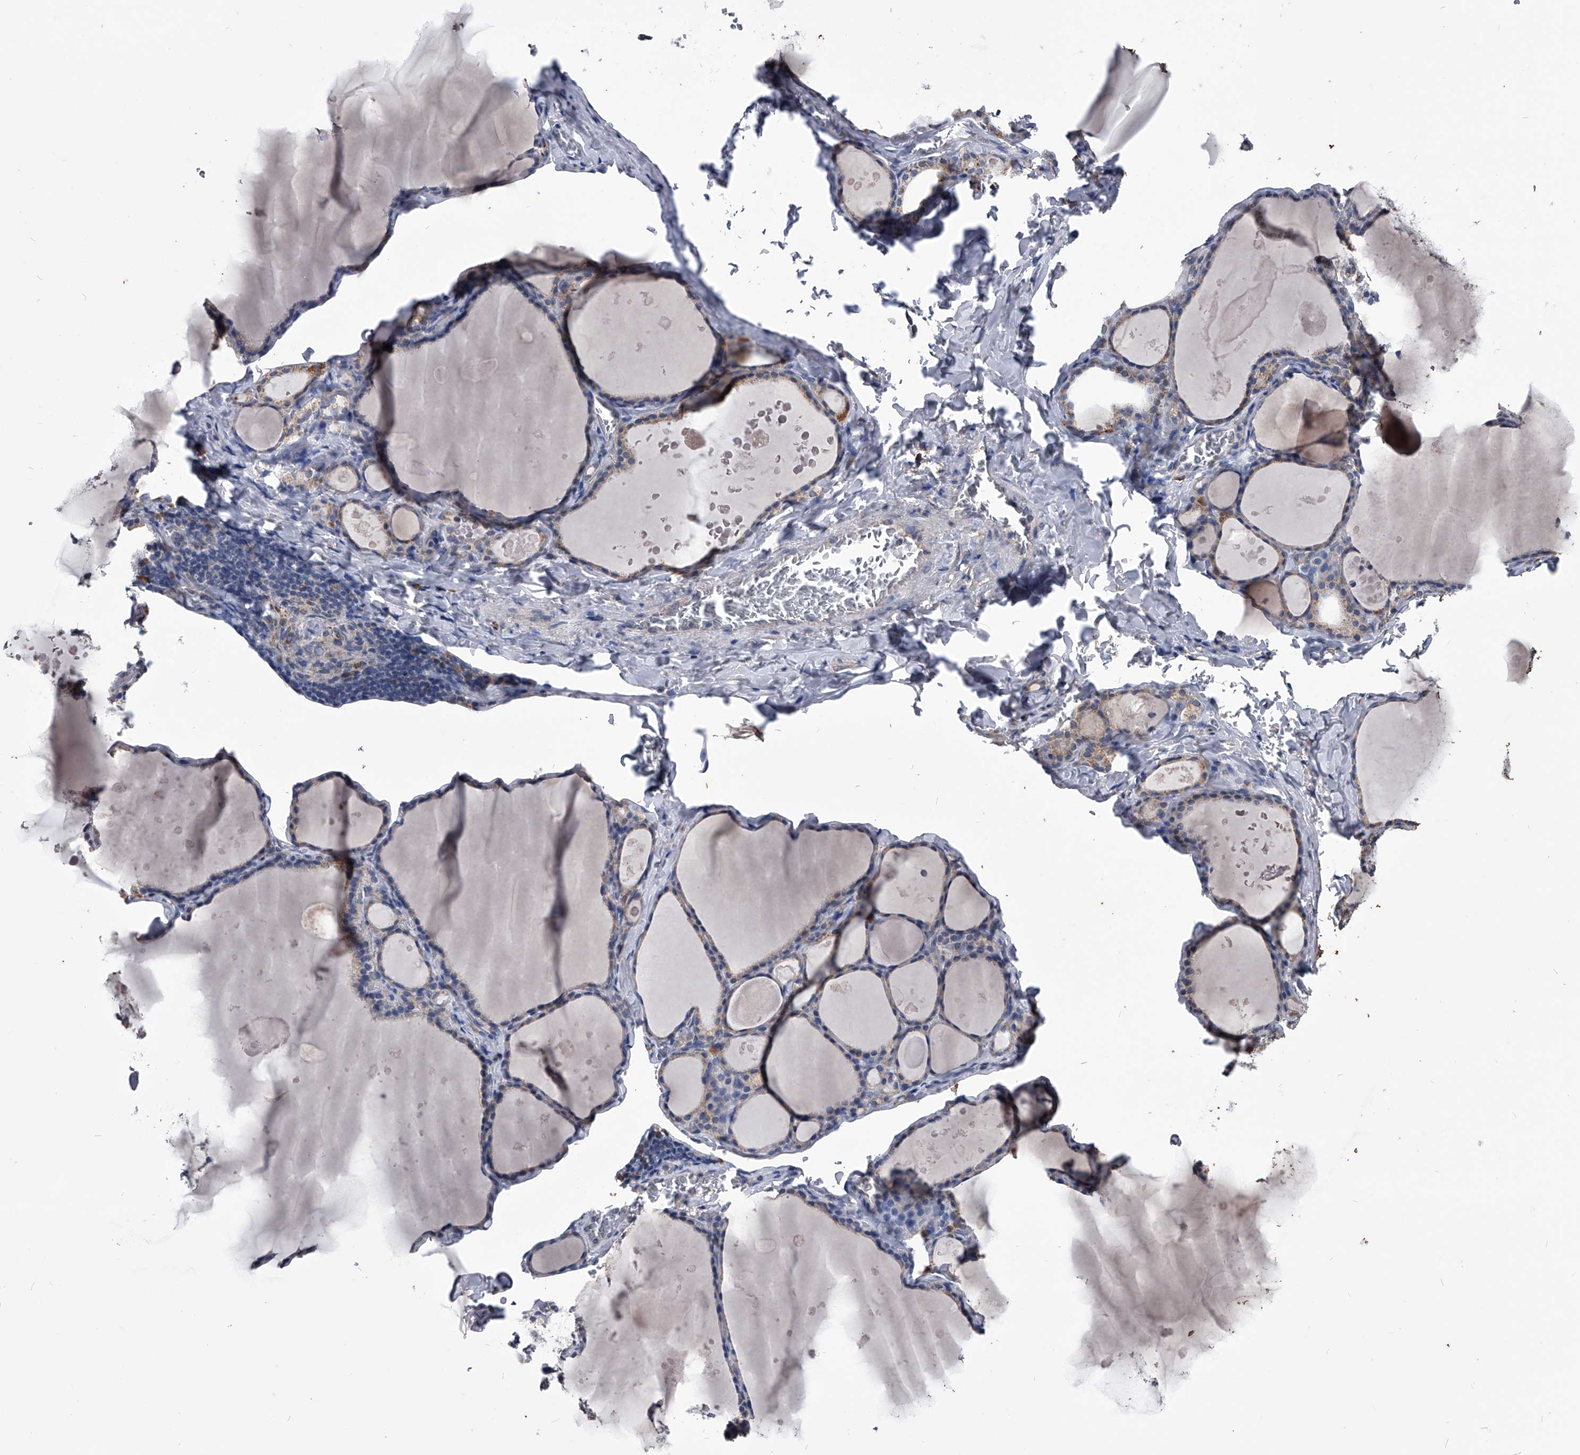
{"staining": {"intensity": "weak", "quantity": "25%-75%", "location": "cytoplasmic/membranous"}, "tissue": "thyroid gland", "cell_type": "Glandular cells", "image_type": "normal", "snomed": [{"axis": "morphology", "description": "Normal tissue, NOS"}, {"axis": "topography", "description": "Thyroid gland"}], "caption": "Weak cytoplasmic/membranous expression is present in about 25%-75% of glandular cells in normal thyroid gland. (DAB = brown stain, brightfield microscopy at high magnification).", "gene": "OAT", "patient": {"sex": "male", "age": 56}}